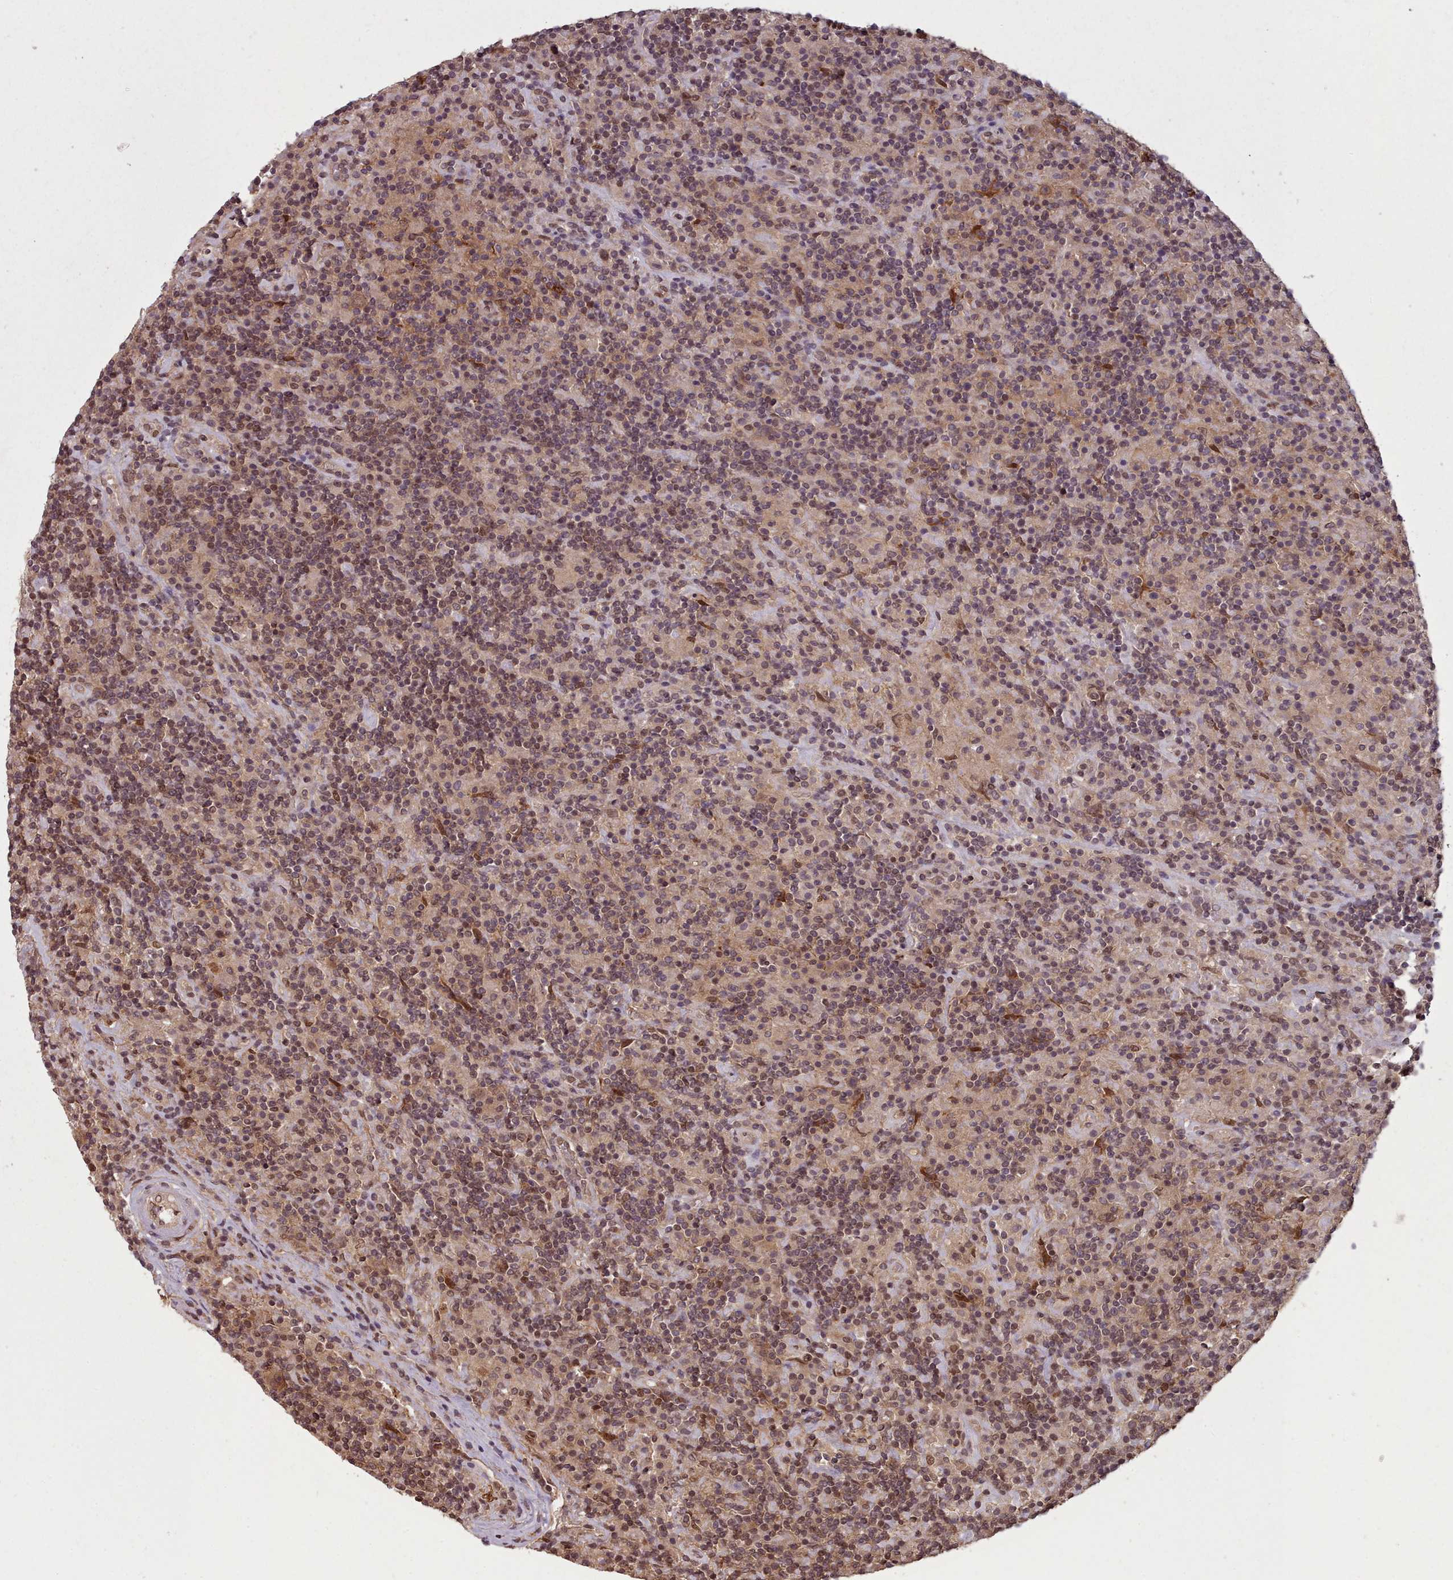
{"staining": {"intensity": "weak", "quantity": "25%-75%", "location": "nuclear"}, "tissue": "lymphoma", "cell_type": "Tumor cells", "image_type": "cancer", "snomed": [{"axis": "morphology", "description": "Hodgkin's disease, NOS"}, {"axis": "topography", "description": "Lymph node"}], "caption": "The image reveals a brown stain indicating the presence of a protein in the nuclear of tumor cells in lymphoma. The staining was performed using DAB (3,3'-diaminobenzidine) to visualize the protein expression in brown, while the nuclei were stained in blue with hematoxylin (Magnification: 20x).", "gene": "RPS27A", "patient": {"sex": "male", "age": 70}}